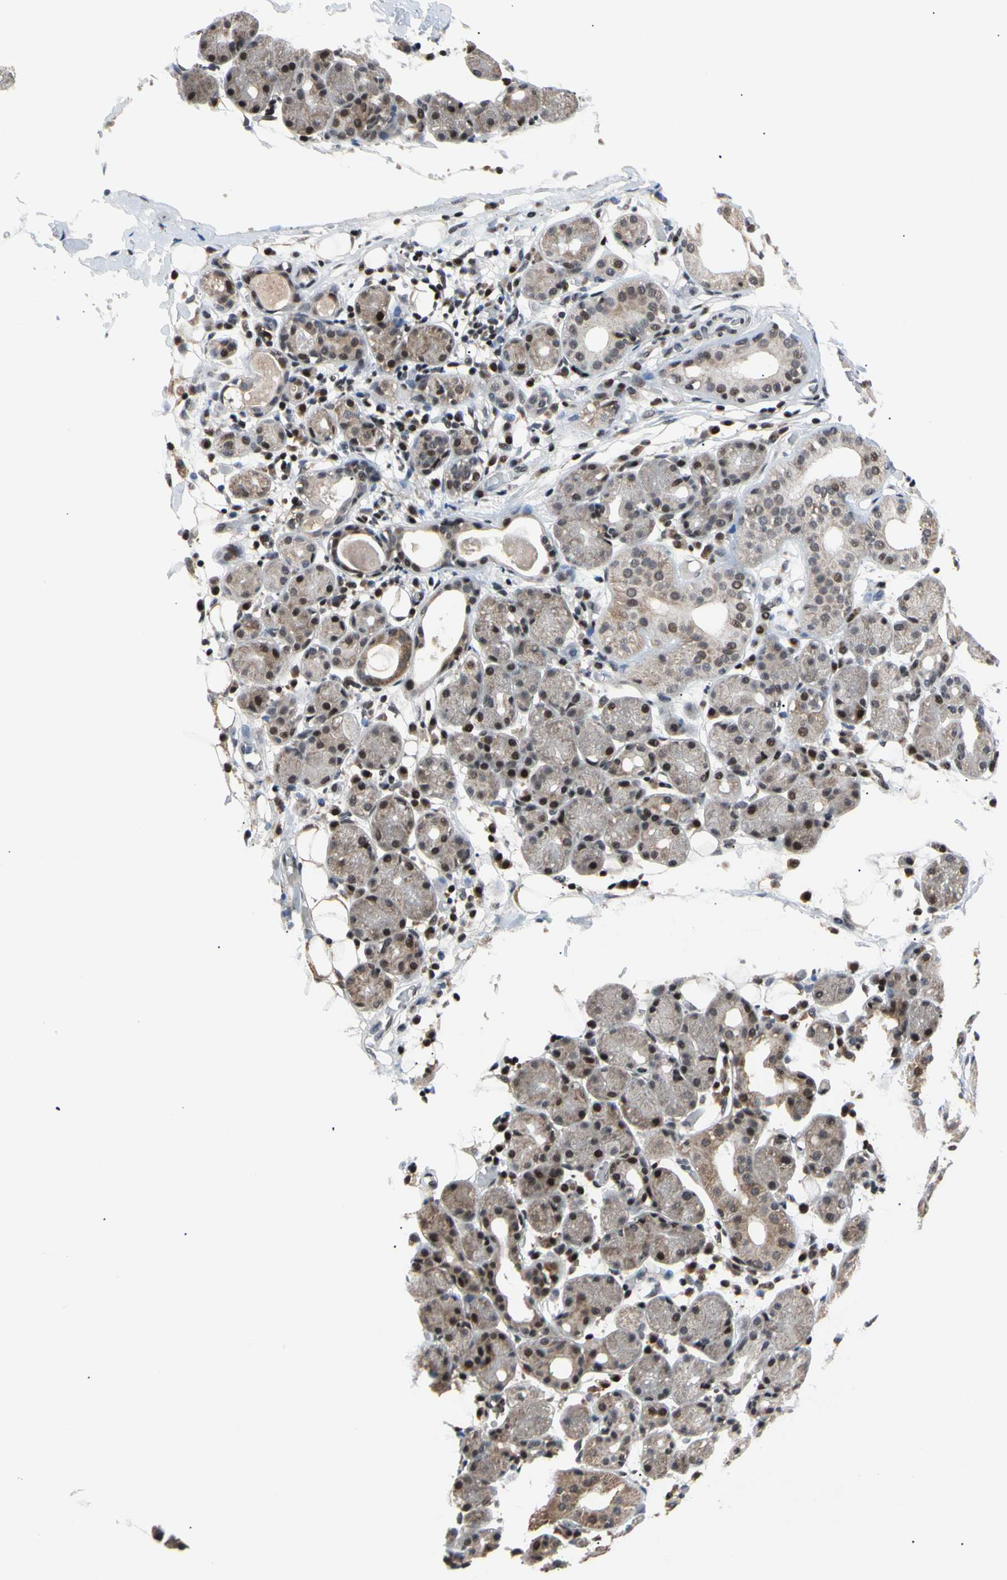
{"staining": {"intensity": "strong", "quantity": "25%-75%", "location": "nuclear"}, "tissue": "salivary gland", "cell_type": "Glandular cells", "image_type": "normal", "snomed": [{"axis": "morphology", "description": "Normal tissue, NOS"}, {"axis": "topography", "description": "Salivary gland"}, {"axis": "topography", "description": "Peripheral nerve tissue"}], "caption": "This image reveals normal salivary gland stained with immunohistochemistry (IHC) to label a protein in brown. The nuclear of glandular cells show strong positivity for the protein. Nuclei are counter-stained blue.", "gene": "E2F1", "patient": {"sex": "male", "age": 62}}